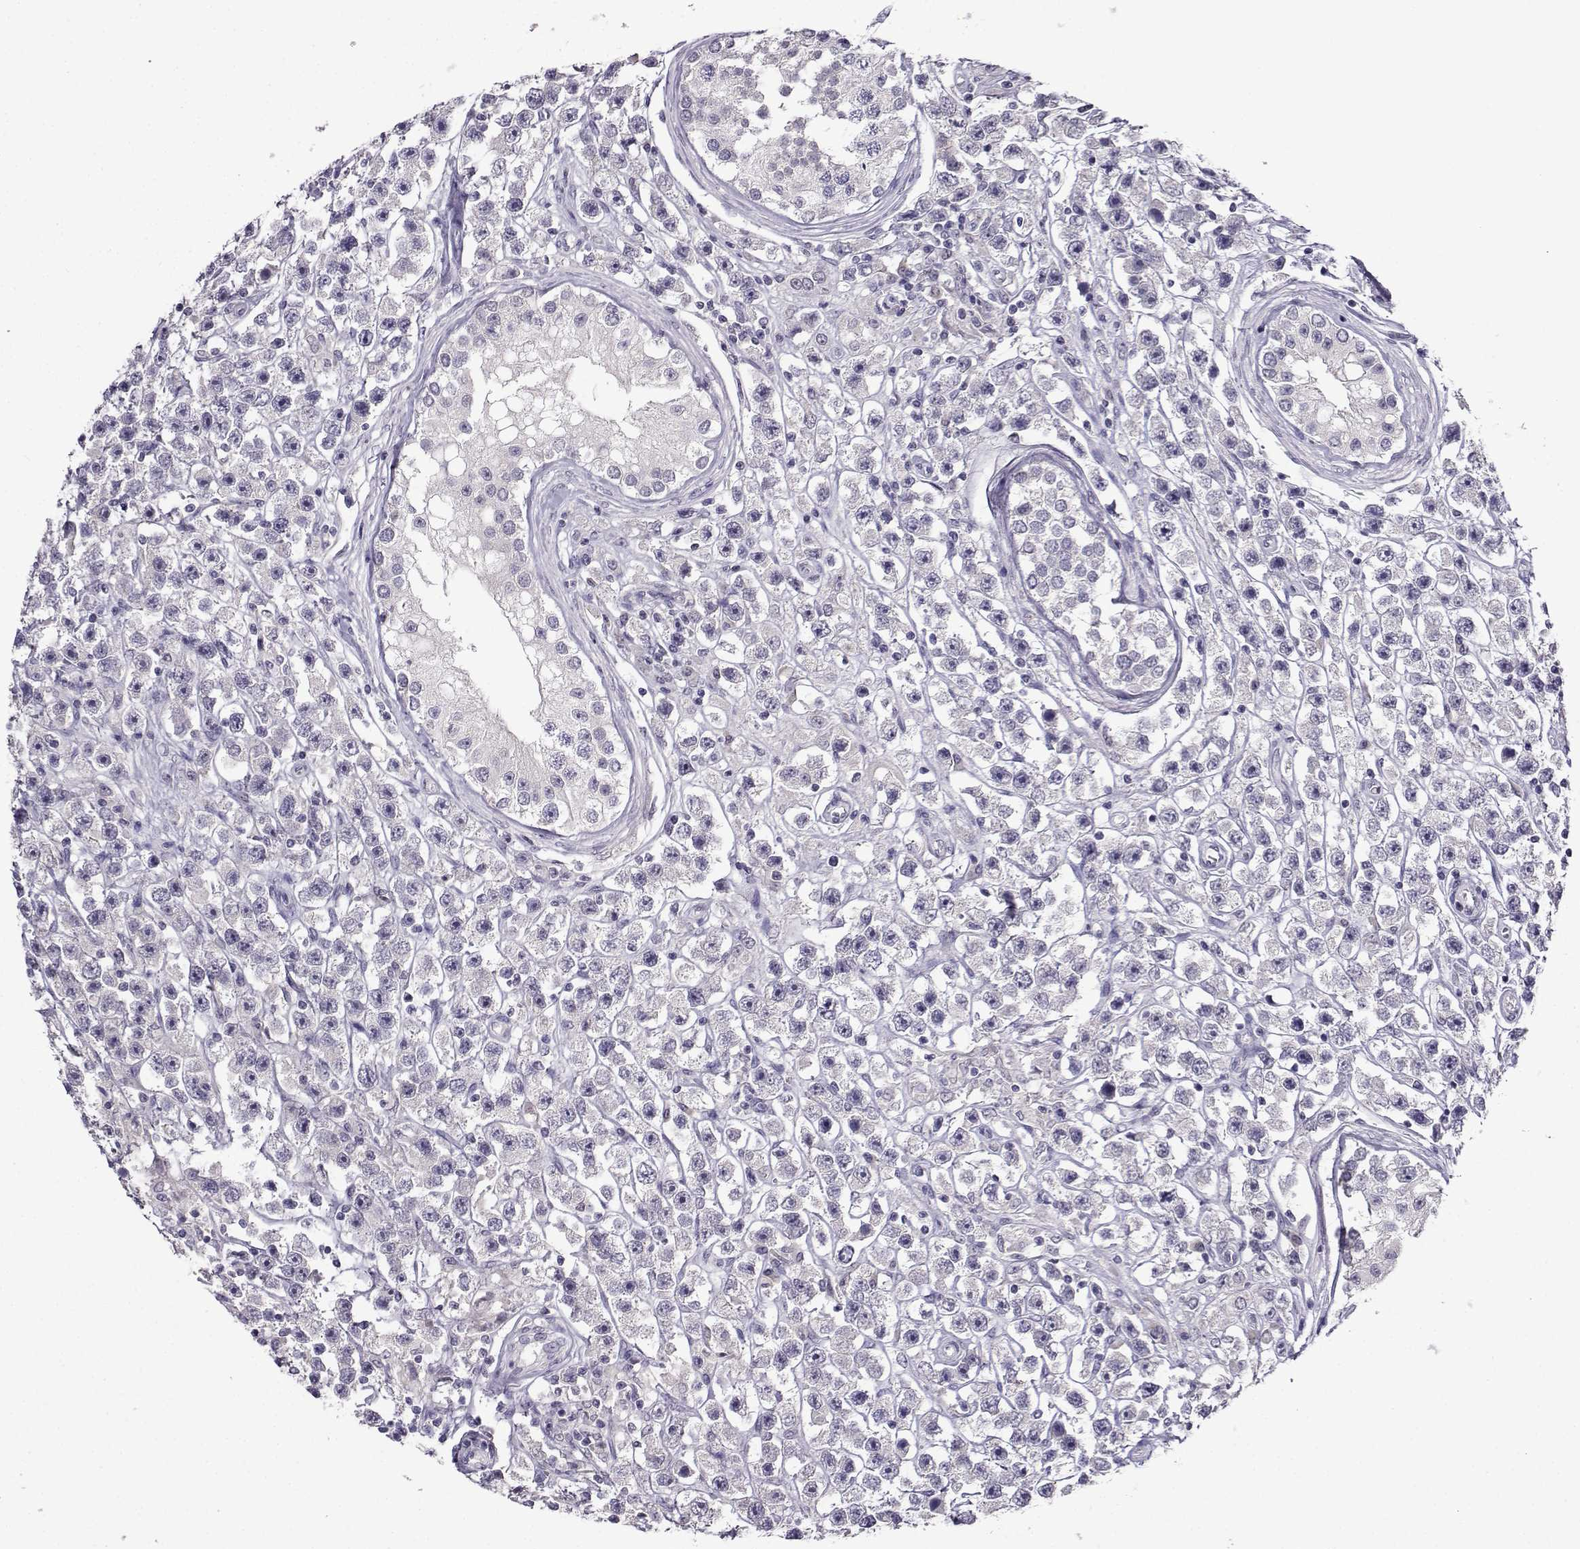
{"staining": {"intensity": "negative", "quantity": "none", "location": "none"}, "tissue": "testis cancer", "cell_type": "Tumor cells", "image_type": "cancer", "snomed": [{"axis": "morphology", "description": "Seminoma, NOS"}, {"axis": "topography", "description": "Testis"}], "caption": "The histopathology image reveals no staining of tumor cells in testis cancer. The staining is performed using DAB brown chromogen with nuclei counter-stained in using hematoxylin.", "gene": "CRYBB1", "patient": {"sex": "male", "age": 45}}